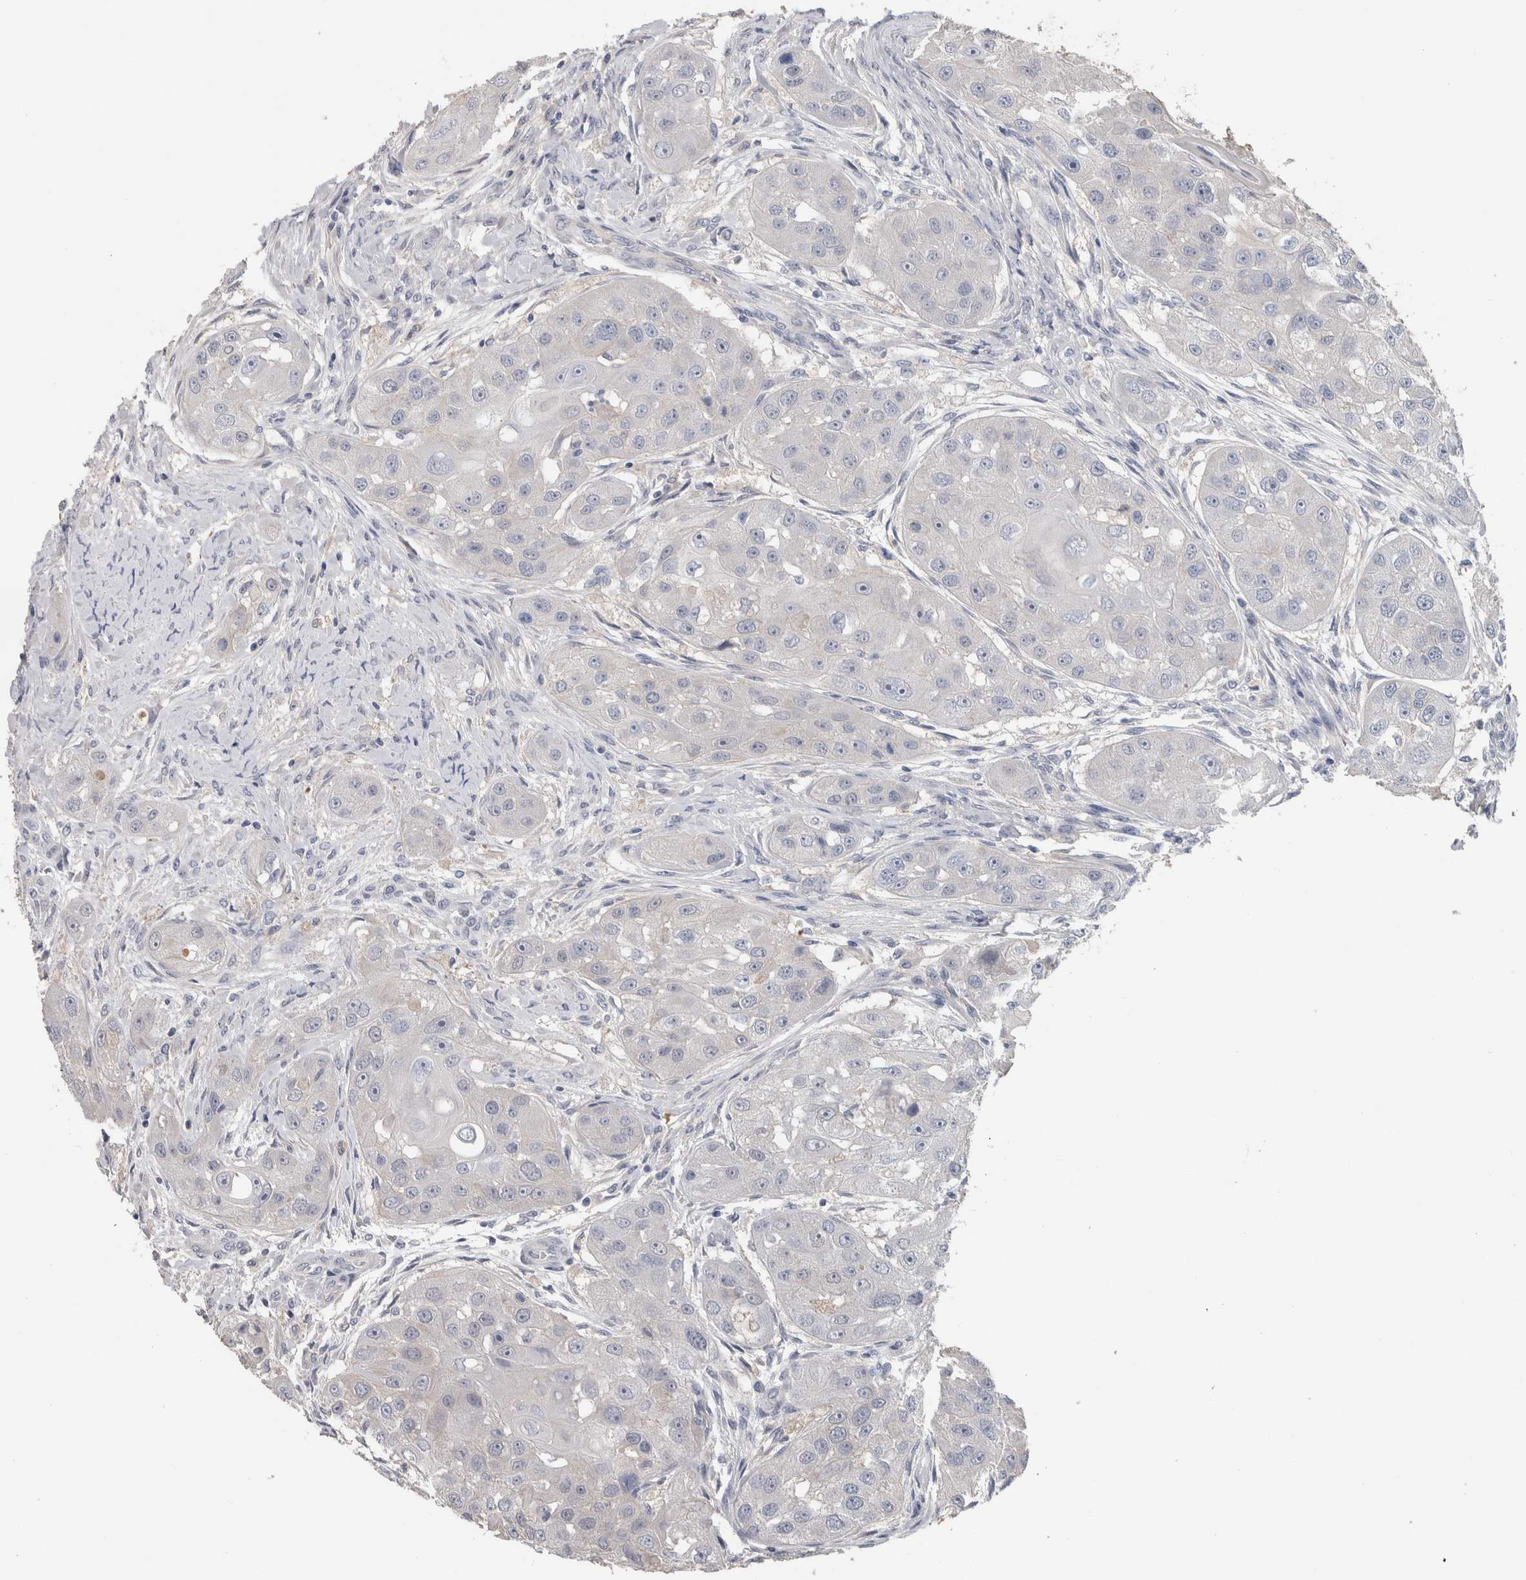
{"staining": {"intensity": "negative", "quantity": "none", "location": "none"}, "tissue": "head and neck cancer", "cell_type": "Tumor cells", "image_type": "cancer", "snomed": [{"axis": "morphology", "description": "Normal tissue, NOS"}, {"axis": "morphology", "description": "Squamous cell carcinoma, NOS"}, {"axis": "topography", "description": "Skeletal muscle"}, {"axis": "topography", "description": "Head-Neck"}], "caption": "Head and neck cancer was stained to show a protein in brown. There is no significant positivity in tumor cells.", "gene": "SCRN1", "patient": {"sex": "male", "age": 51}}